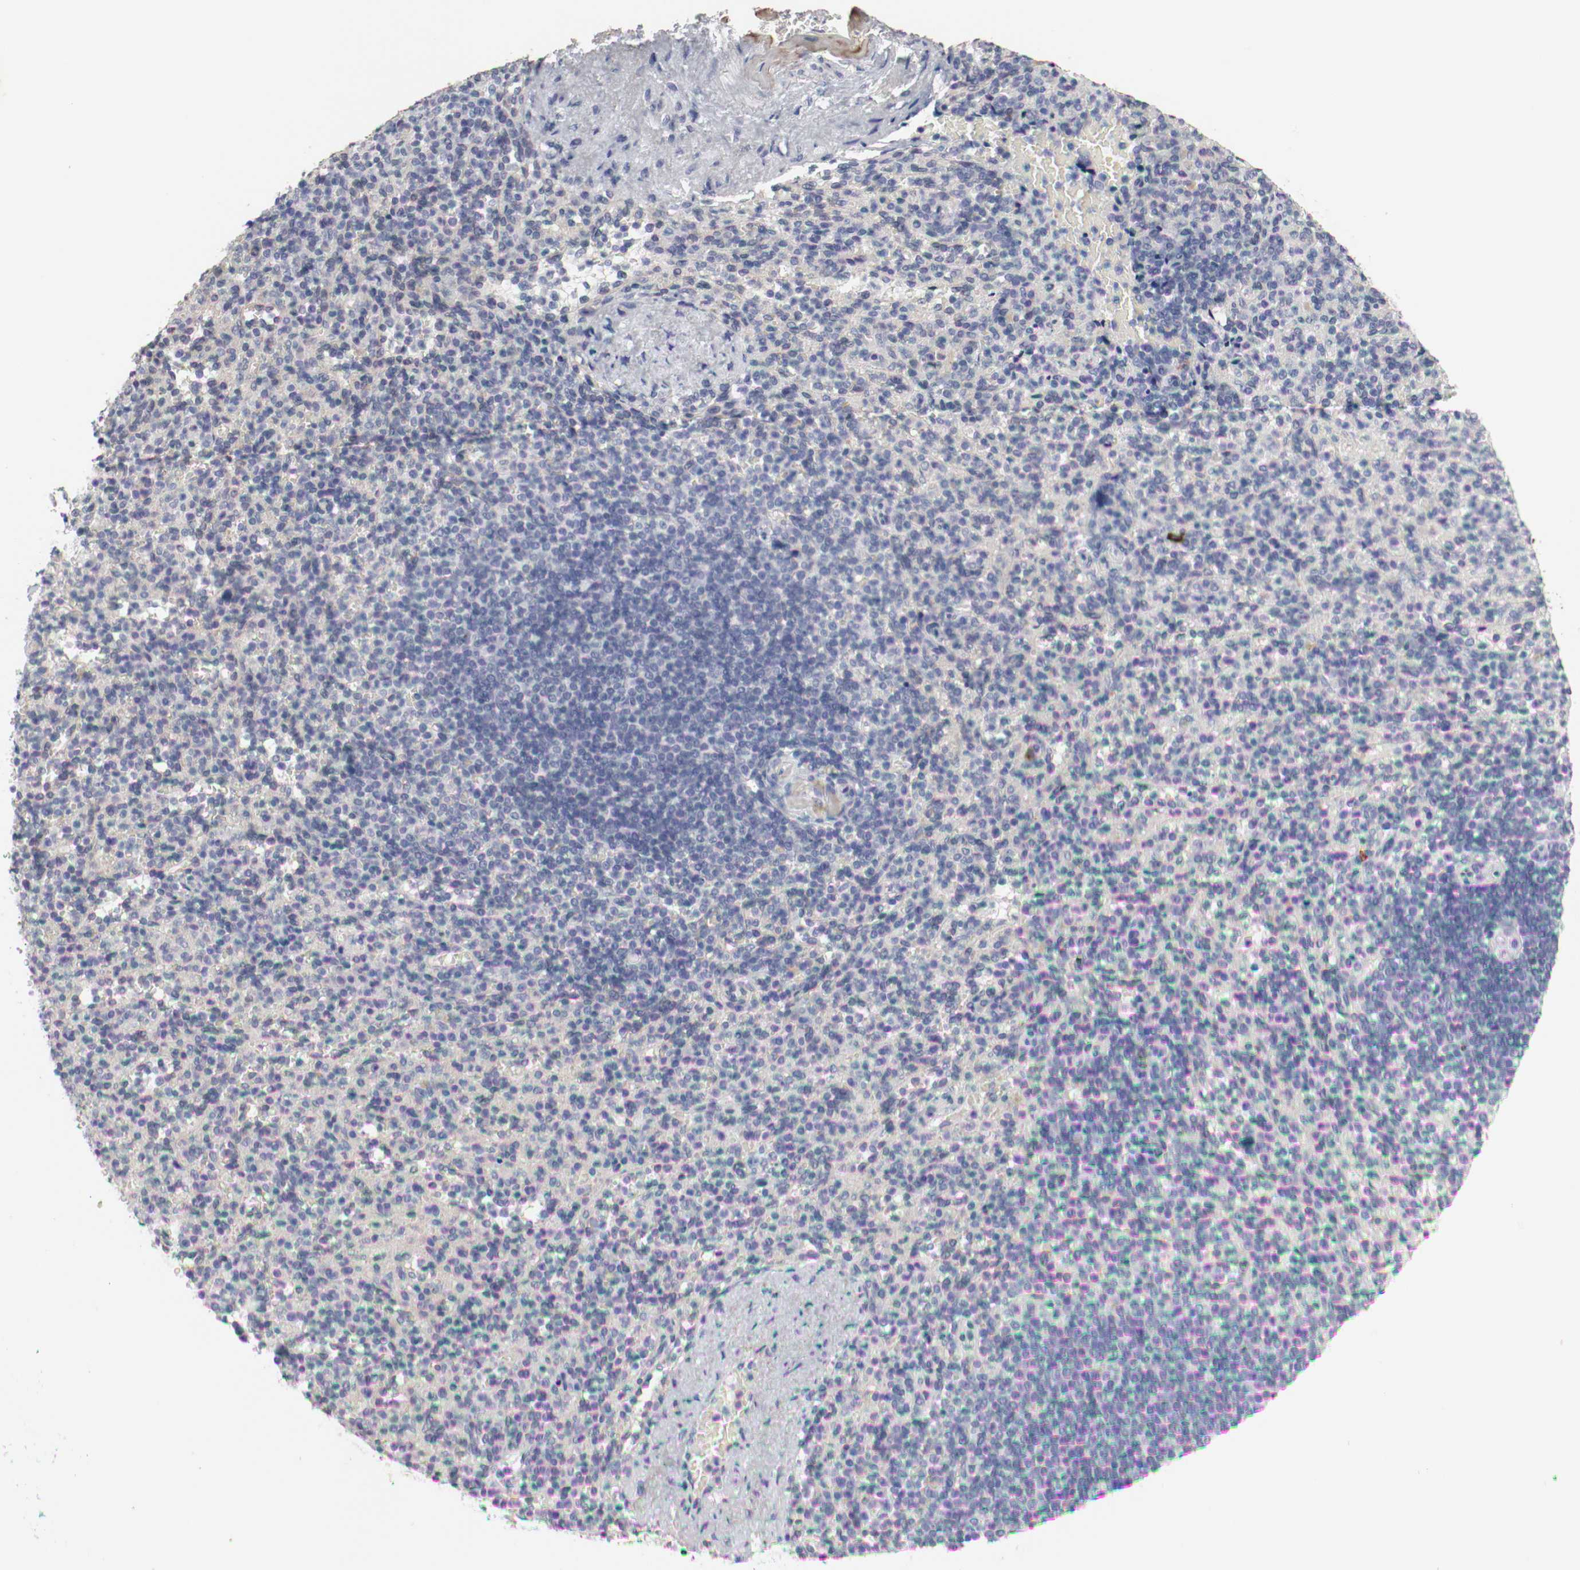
{"staining": {"intensity": "negative", "quantity": "none", "location": "none"}, "tissue": "spleen", "cell_type": "Cells in red pulp", "image_type": "normal", "snomed": [{"axis": "morphology", "description": "Normal tissue, NOS"}, {"axis": "topography", "description": "Spleen"}], "caption": "DAB (3,3'-diaminobenzidine) immunohistochemical staining of unremarkable human spleen displays no significant expression in cells in red pulp.", "gene": "KIT", "patient": {"sex": "female", "age": 74}}